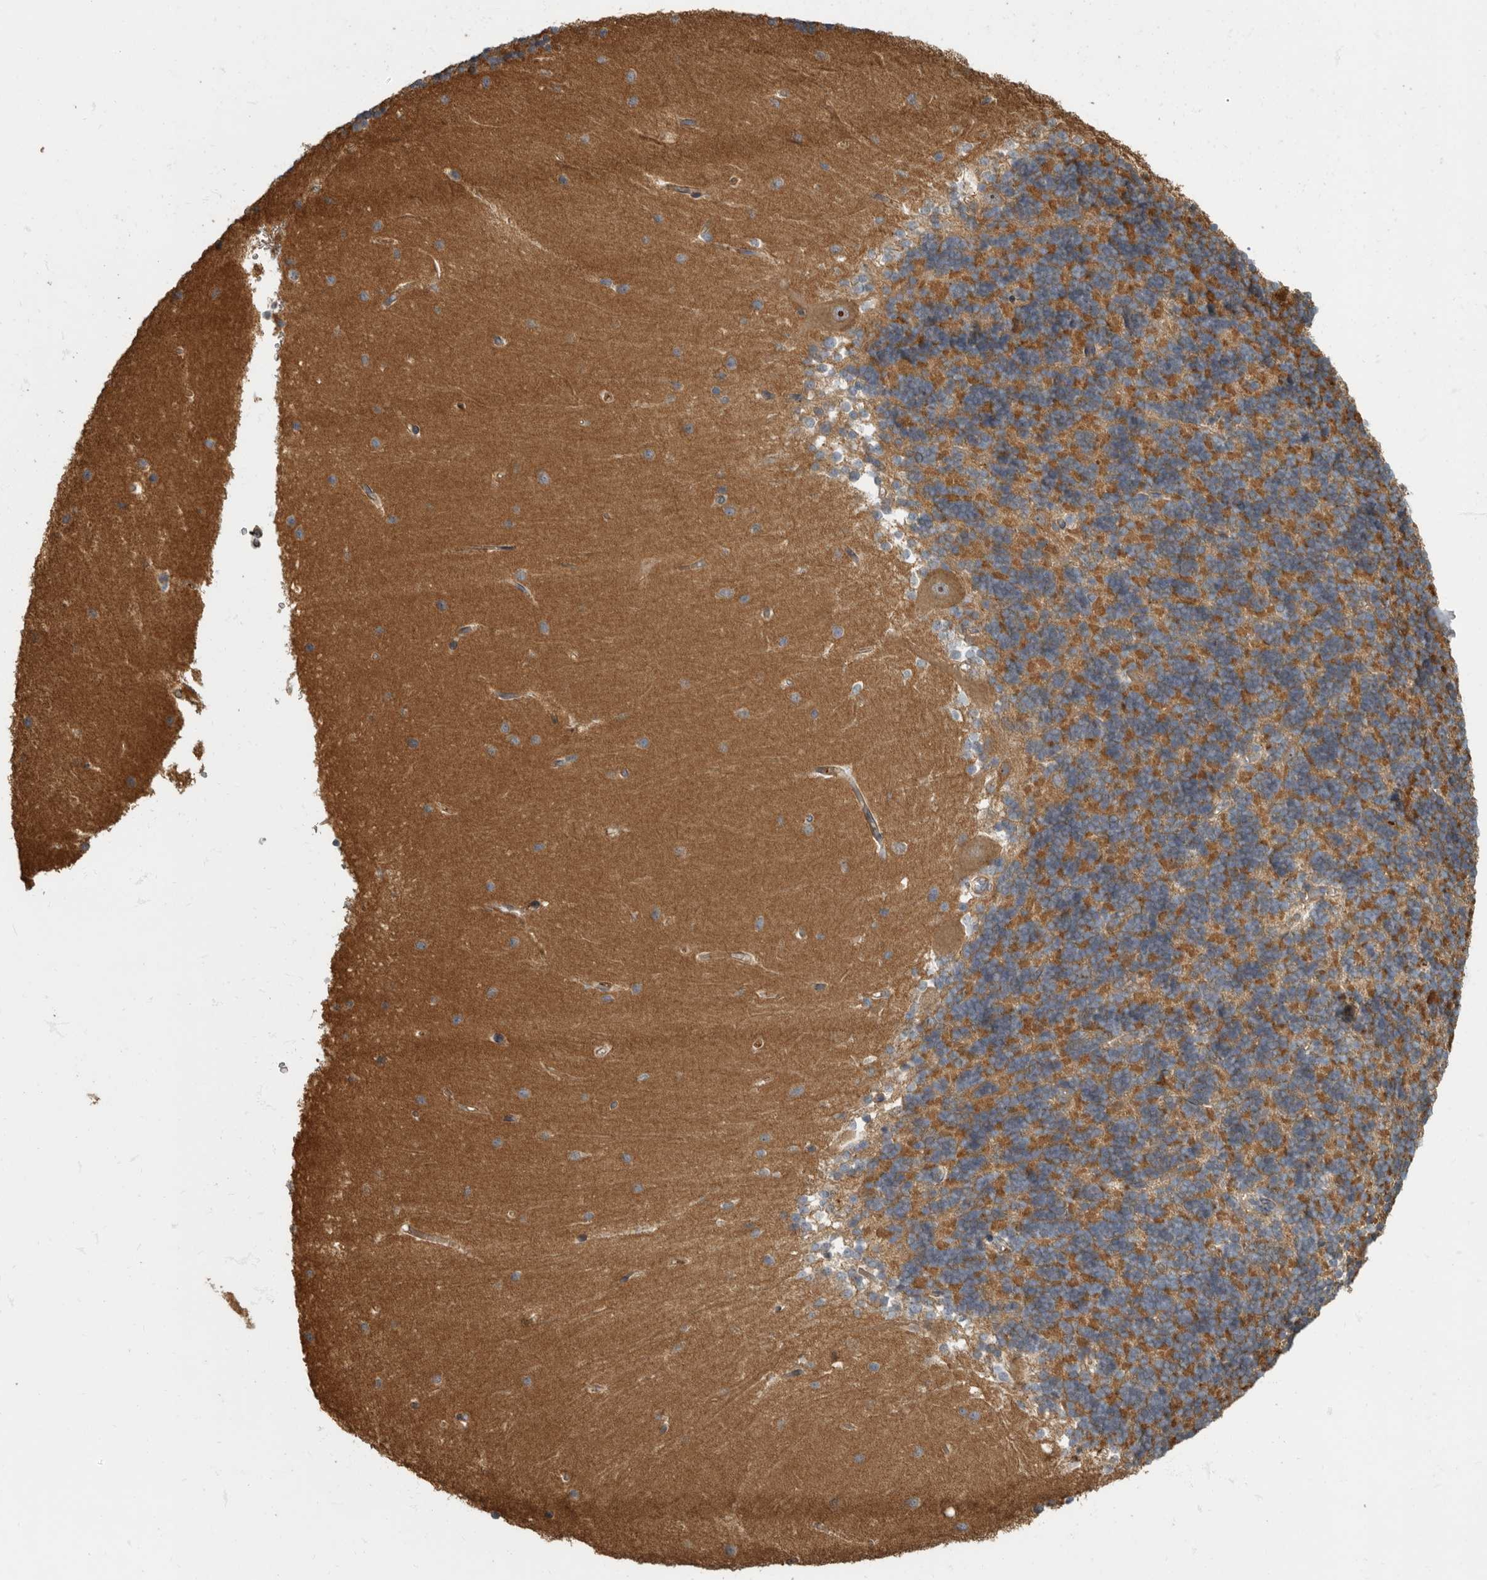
{"staining": {"intensity": "strong", "quantity": ">75%", "location": "cytoplasmic/membranous"}, "tissue": "cerebellum", "cell_type": "Cells in granular layer", "image_type": "normal", "snomed": [{"axis": "morphology", "description": "Normal tissue, NOS"}, {"axis": "topography", "description": "Cerebellum"}], "caption": "Human cerebellum stained with a brown dye demonstrates strong cytoplasmic/membranous positive staining in about >75% of cells in granular layer.", "gene": "DAAM1", "patient": {"sex": "male", "age": 37}}